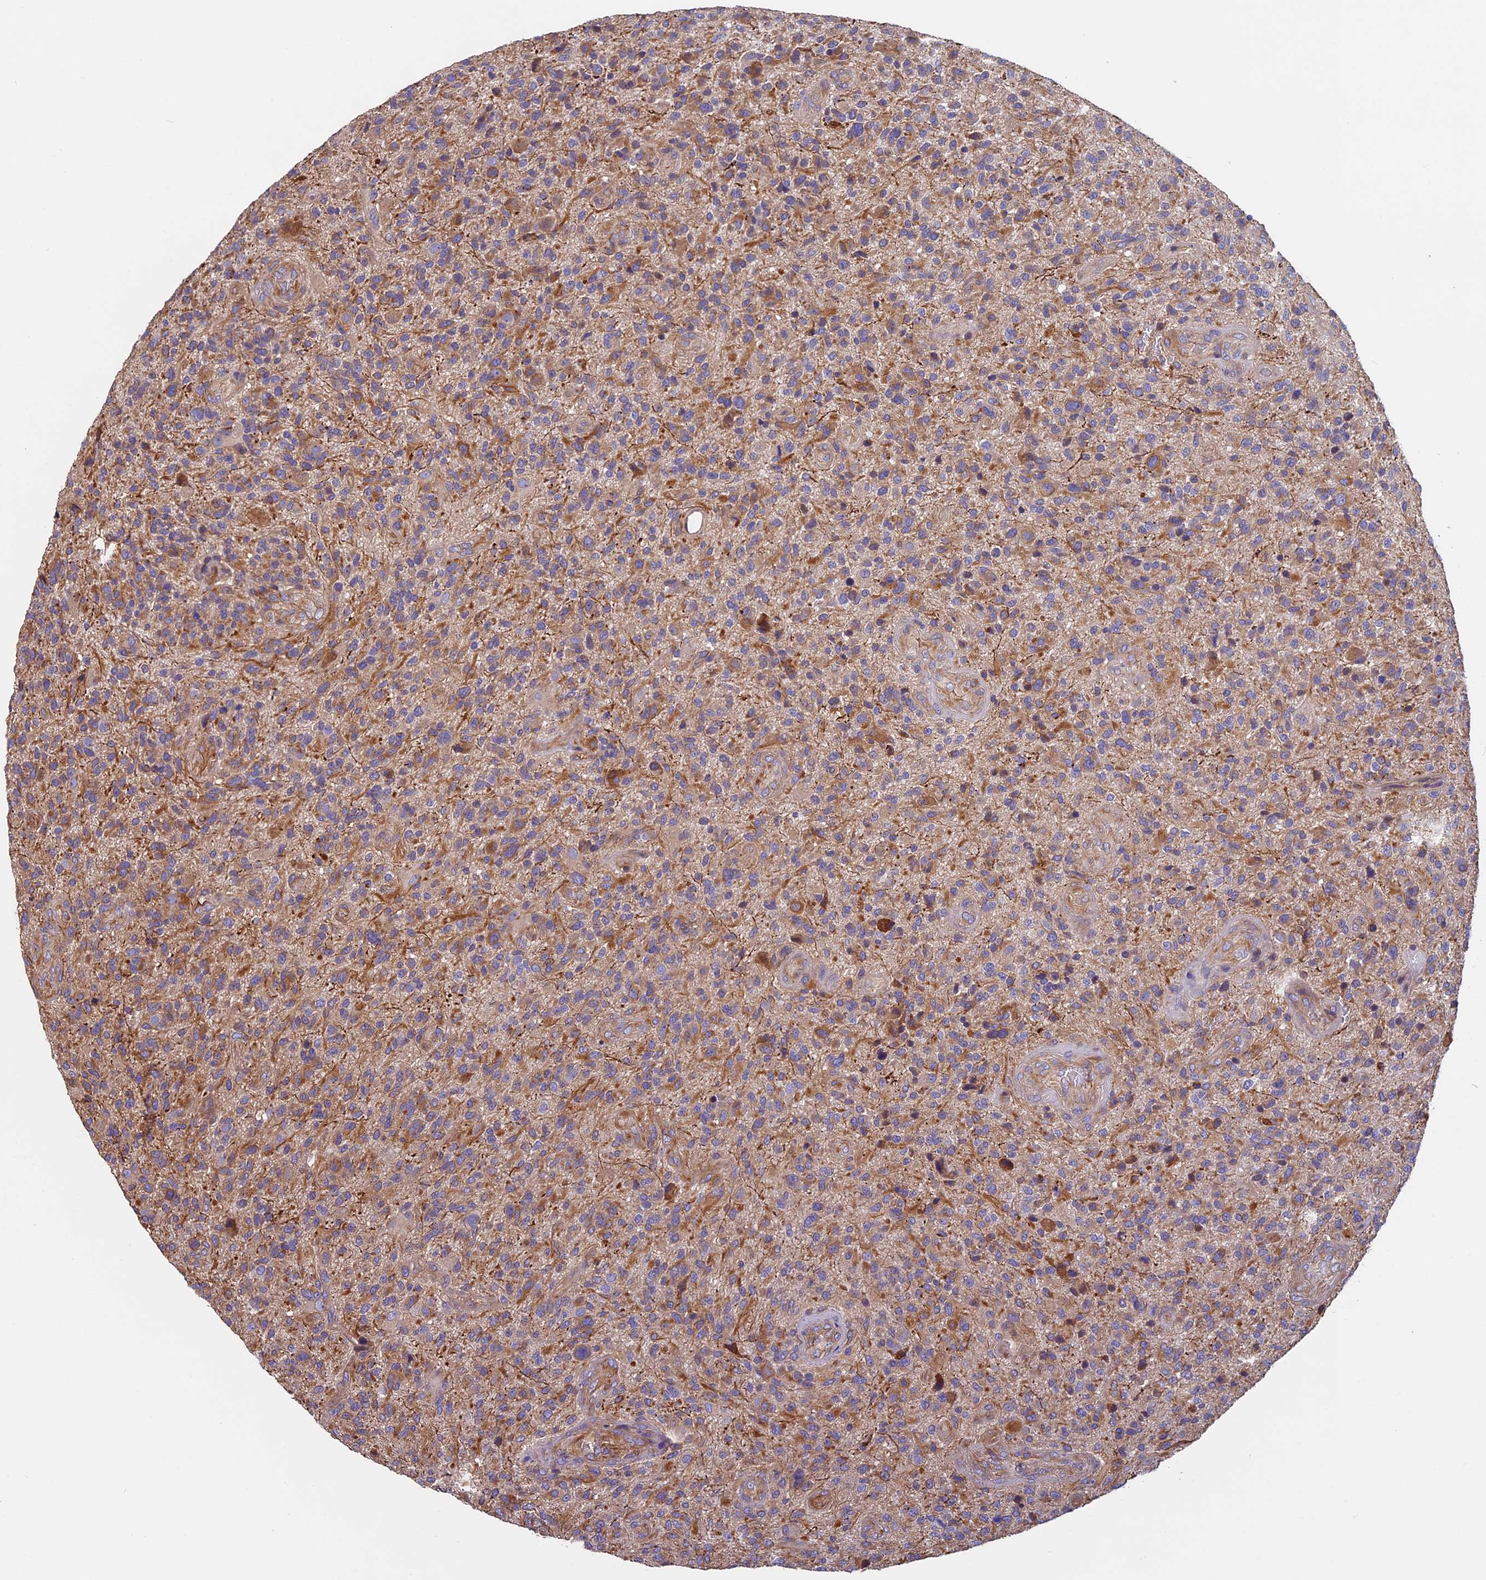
{"staining": {"intensity": "moderate", "quantity": "<25%", "location": "cytoplasmic/membranous"}, "tissue": "glioma", "cell_type": "Tumor cells", "image_type": "cancer", "snomed": [{"axis": "morphology", "description": "Glioma, malignant, High grade"}, {"axis": "topography", "description": "Brain"}], "caption": "Protein positivity by immunohistochemistry exhibits moderate cytoplasmic/membranous positivity in about <25% of tumor cells in high-grade glioma (malignant).", "gene": "CCDC153", "patient": {"sex": "male", "age": 47}}